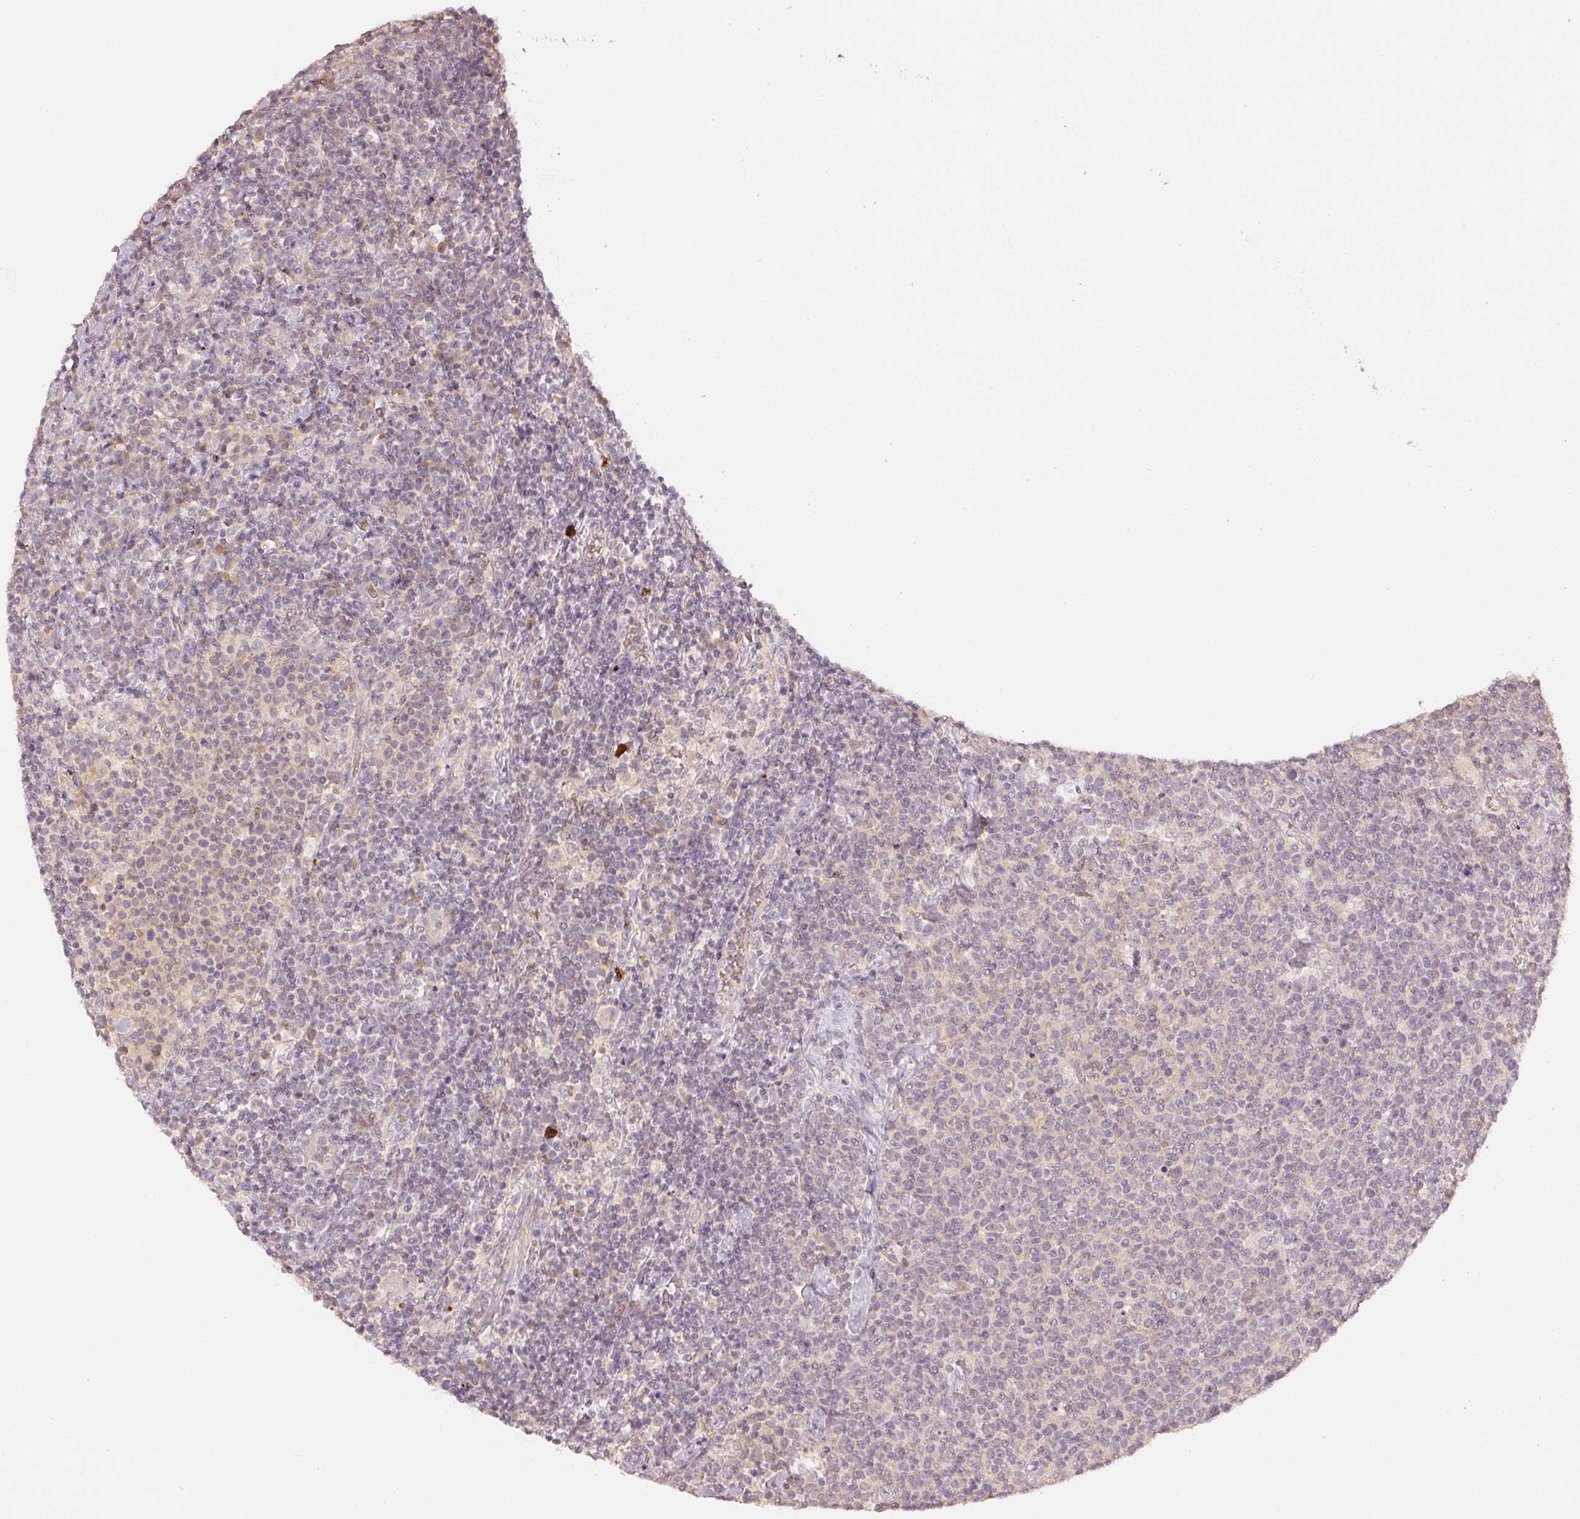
{"staining": {"intensity": "negative", "quantity": "none", "location": "none"}, "tissue": "lymphoma", "cell_type": "Tumor cells", "image_type": "cancer", "snomed": [{"axis": "morphology", "description": "Malignant lymphoma, non-Hodgkin's type, High grade"}, {"axis": "topography", "description": "Lymph node"}], "caption": "An image of malignant lymphoma, non-Hodgkin's type (high-grade) stained for a protein shows no brown staining in tumor cells.", "gene": "GZMA", "patient": {"sex": "male", "age": 61}}